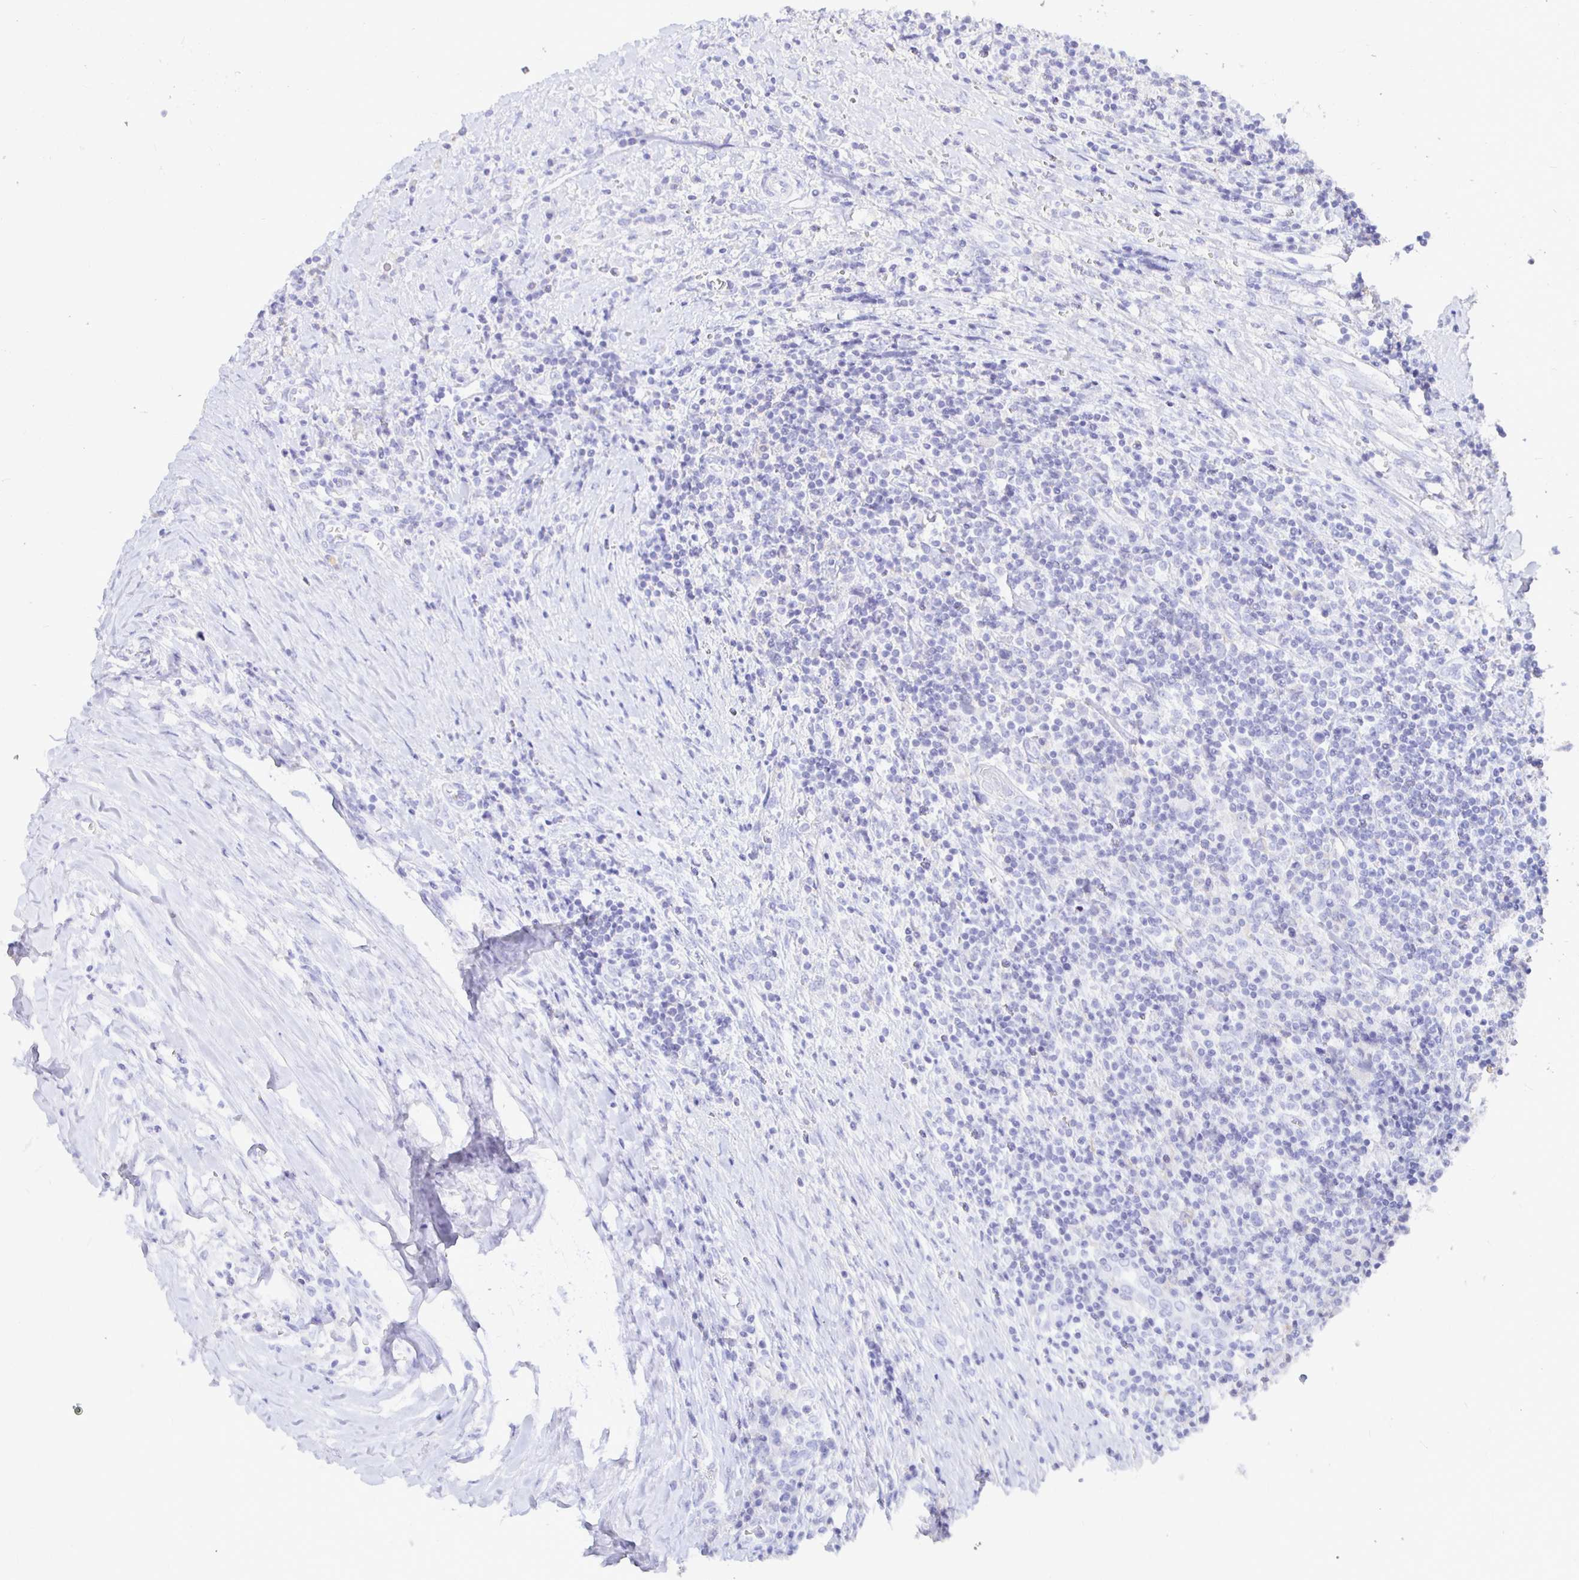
{"staining": {"intensity": "negative", "quantity": "none", "location": "none"}, "tissue": "lymphoma", "cell_type": "Tumor cells", "image_type": "cancer", "snomed": [{"axis": "morphology", "description": "Hodgkin's disease, NOS"}, {"axis": "topography", "description": "Thymus, NOS"}], "caption": "The photomicrograph exhibits no significant expression in tumor cells of lymphoma. (Stains: DAB immunohistochemistry (IHC) with hematoxylin counter stain, Microscopy: brightfield microscopy at high magnification).", "gene": "UMOD", "patient": {"sex": "female", "age": 17}}